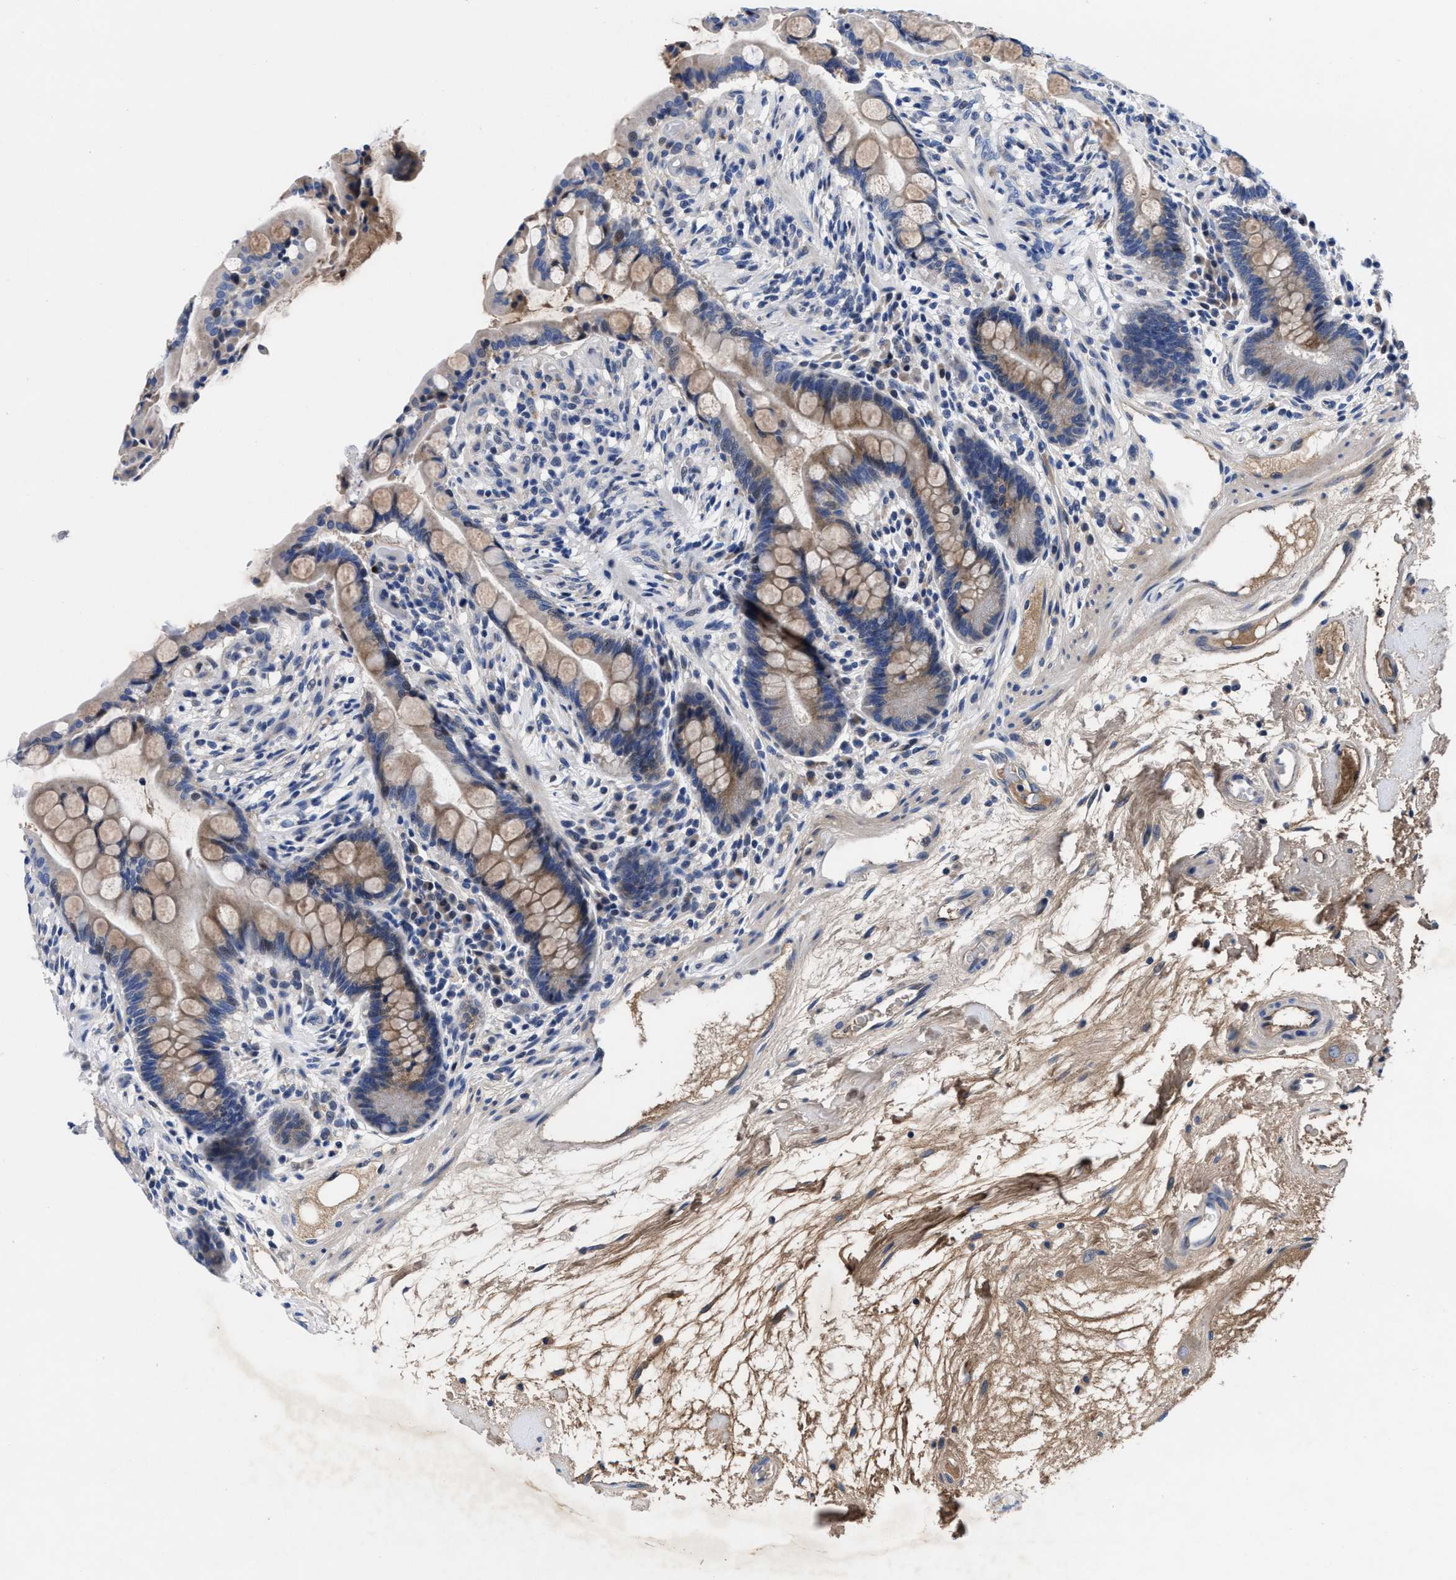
{"staining": {"intensity": "negative", "quantity": "none", "location": "none"}, "tissue": "colon", "cell_type": "Endothelial cells", "image_type": "normal", "snomed": [{"axis": "morphology", "description": "Normal tissue, NOS"}, {"axis": "topography", "description": "Colon"}], "caption": "High power microscopy photomicrograph of an immunohistochemistry photomicrograph of unremarkable colon, revealing no significant staining in endothelial cells.", "gene": "DHRS13", "patient": {"sex": "male", "age": 73}}